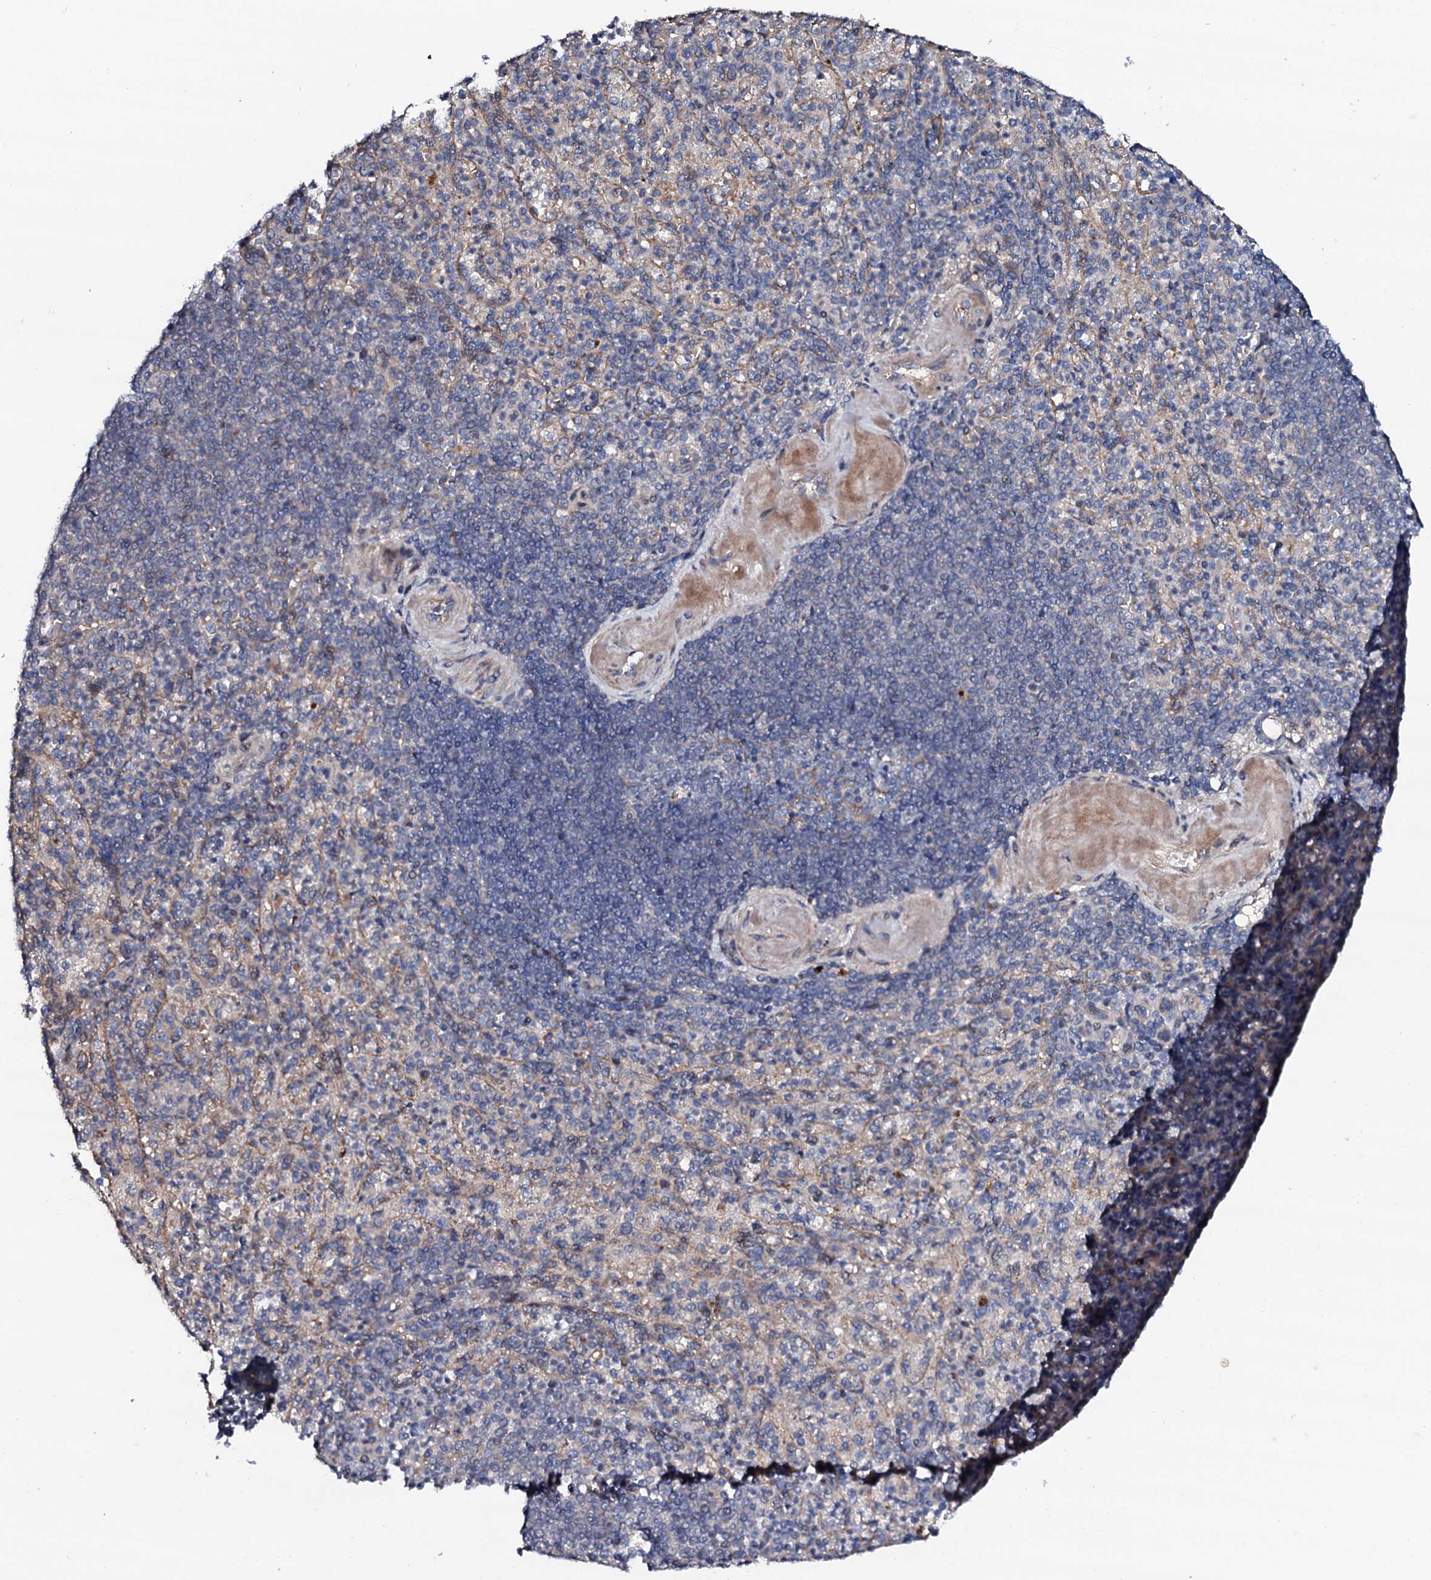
{"staining": {"intensity": "negative", "quantity": "none", "location": "none"}, "tissue": "spleen", "cell_type": "Cells in red pulp", "image_type": "normal", "snomed": [{"axis": "morphology", "description": "Normal tissue, NOS"}, {"axis": "topography", "description": "Spleen"}], "caption": "There is no significant staining in cells in red pulp of spleen. (Brightfield microscopy of DAB (3,3'-diaminobenzidine) immunohistochemistry at high magnification).", "gene": "CIAO2A", "patient": {"sex": "female", "age": 74}}